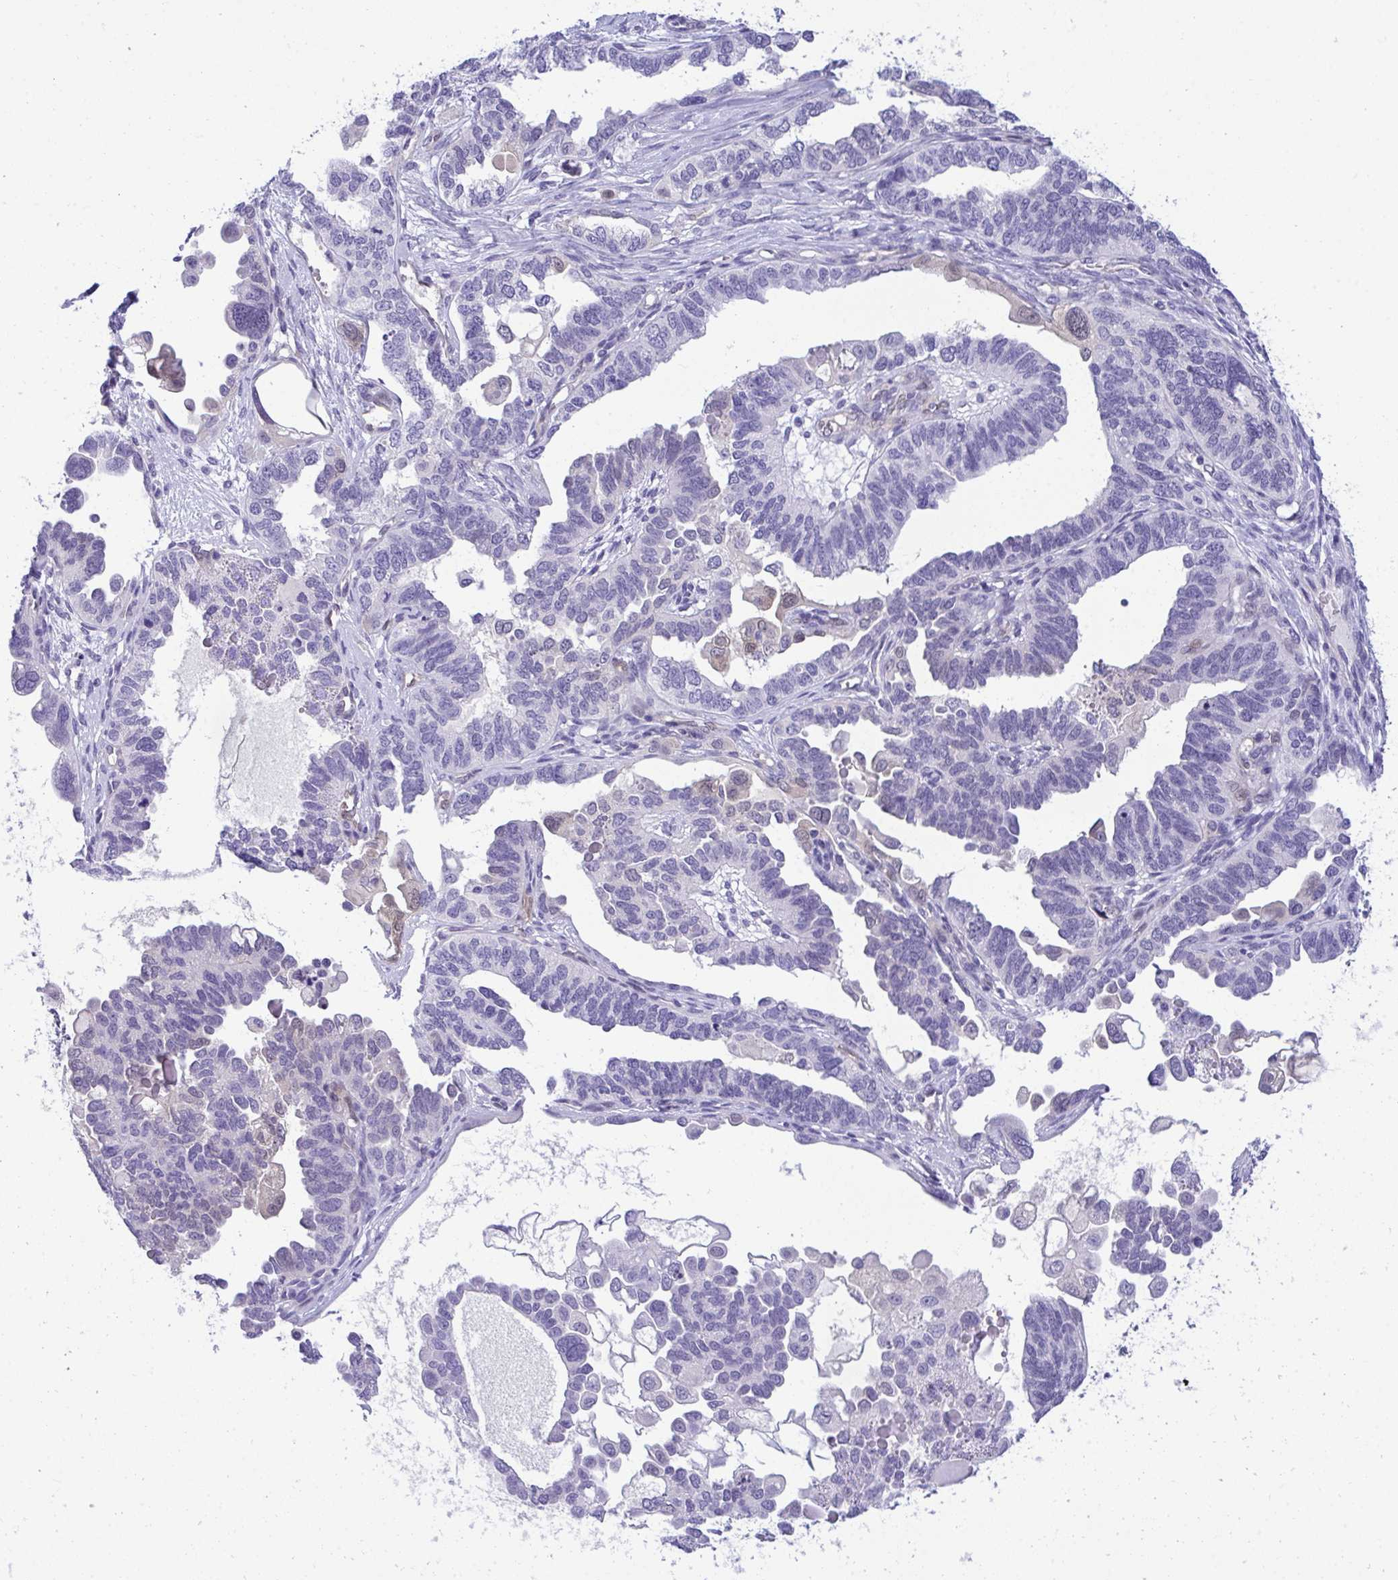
{"staining": {"intensity": "negative", "quantity": "none", "location": "none"}, "tissue": "ovarian cancer", "cell_type": "Tumor cells", "image_type": "cancer", "snomed": [{"axis": "morphology", "description": "Cystadenocarcinoma, serous, NOS"}, {"axis": "topography", "description": "Ovary"}], "caption": "The photomicrograph shows no significant positivity in tumor cells of ovarian cancer (serous cystadenocarcinoma). (DAB immunohistochemistry (IHC), high magnification).", "gene": "PGM2L1", "patient": {"sex": "female", "age": 51}}